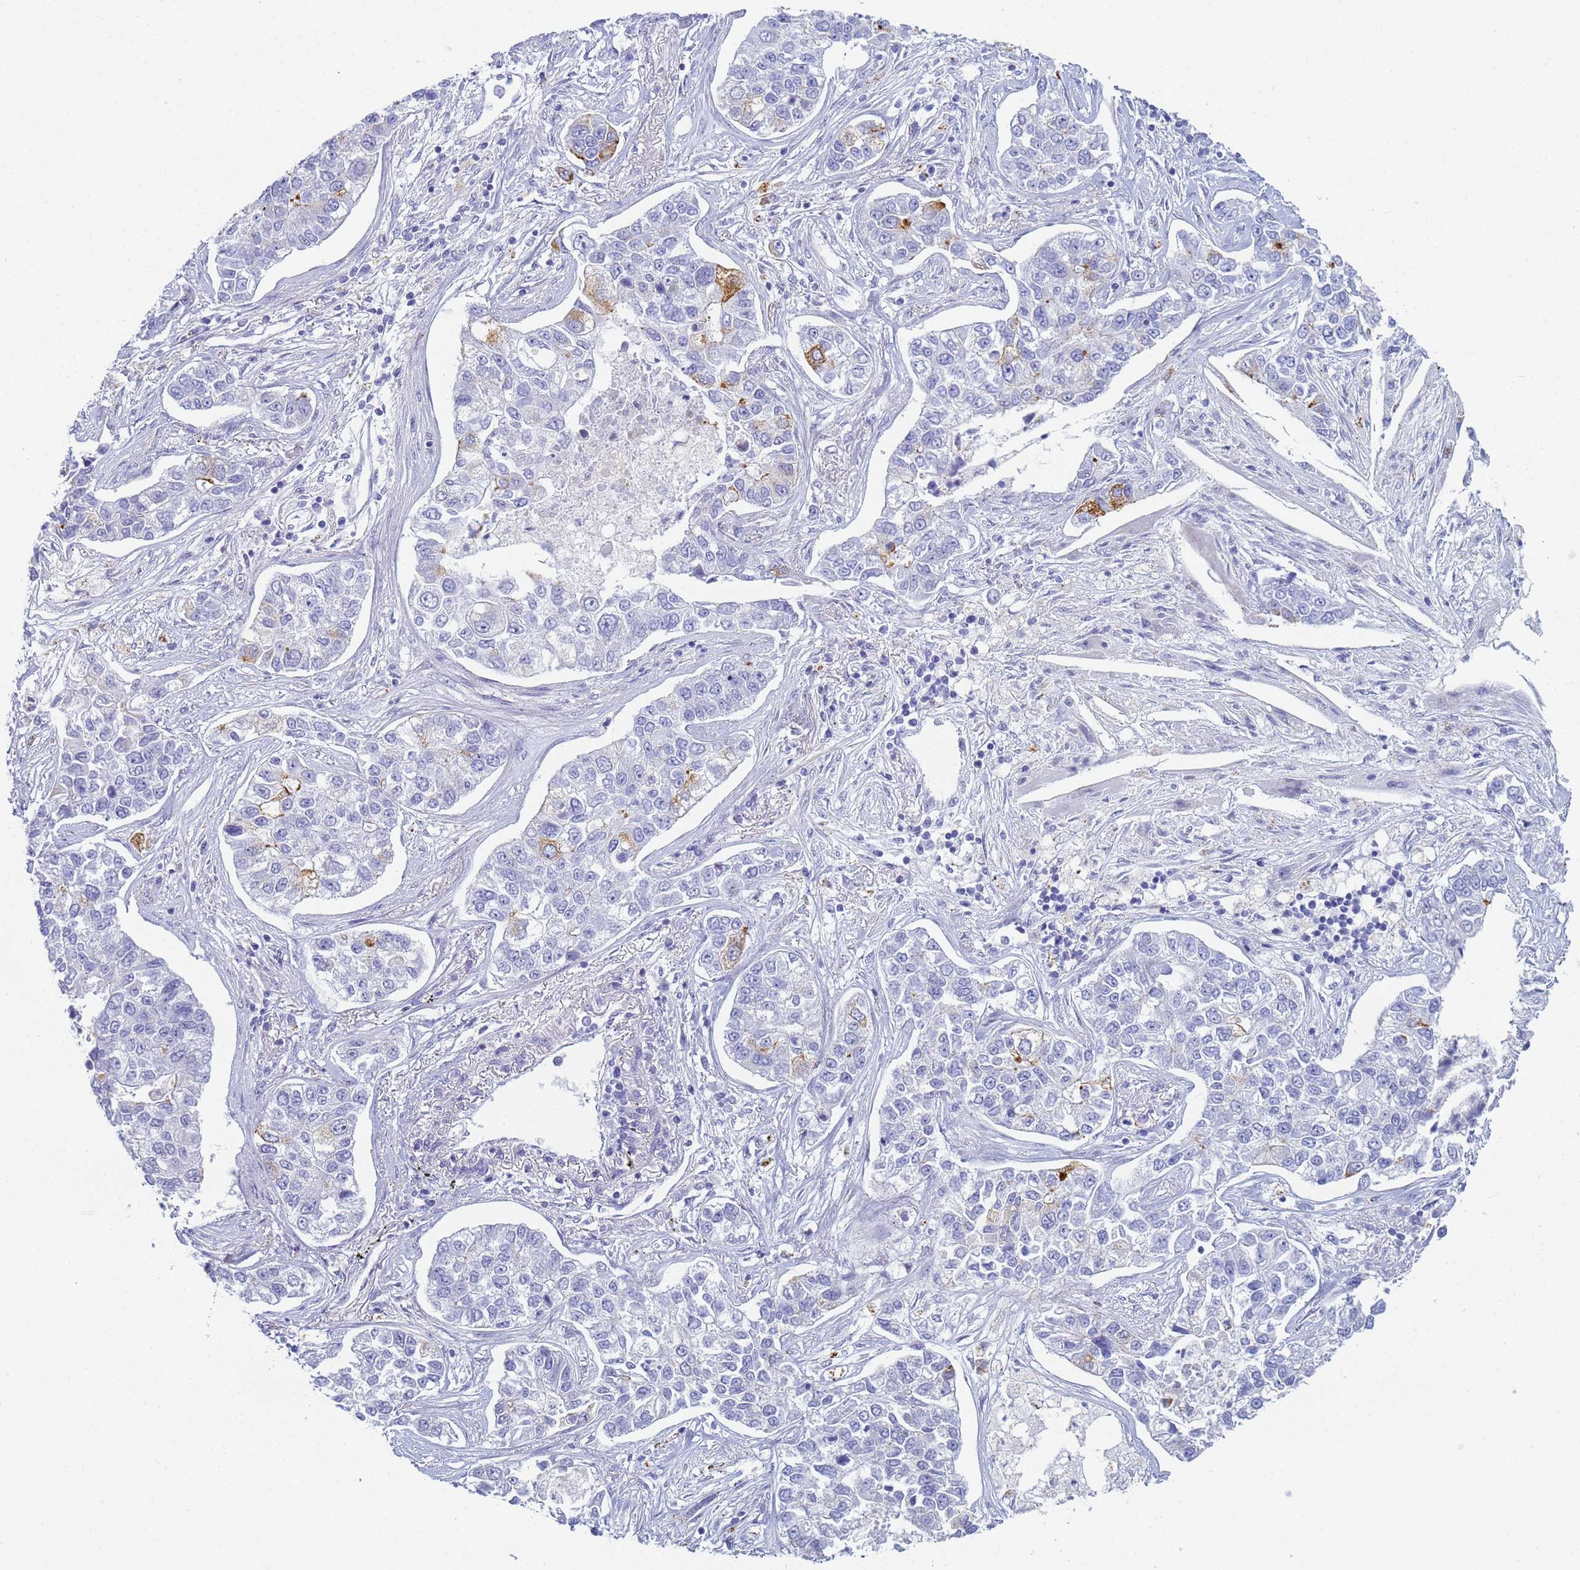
{"staining": {"intensity": "strong", "quantity": "<25%", "location": "cytoplasmic/membranous"}, "tissue": "lung cancer", "cell_type": "Tumor cells", "image_type": "cancer", "snomed": [{"axis": "morphology", "description": "Adenocarcinoma, NOS"}, {"axis": "topography", "description": "Lung"}], "caption": "Strong cytoplasmic/membranous protein expression is present in approximately <25% of tumor cells in adenocarcinoma (lung).", "gene": "CR1", "patient": {"sex": "male", "age": 49}}